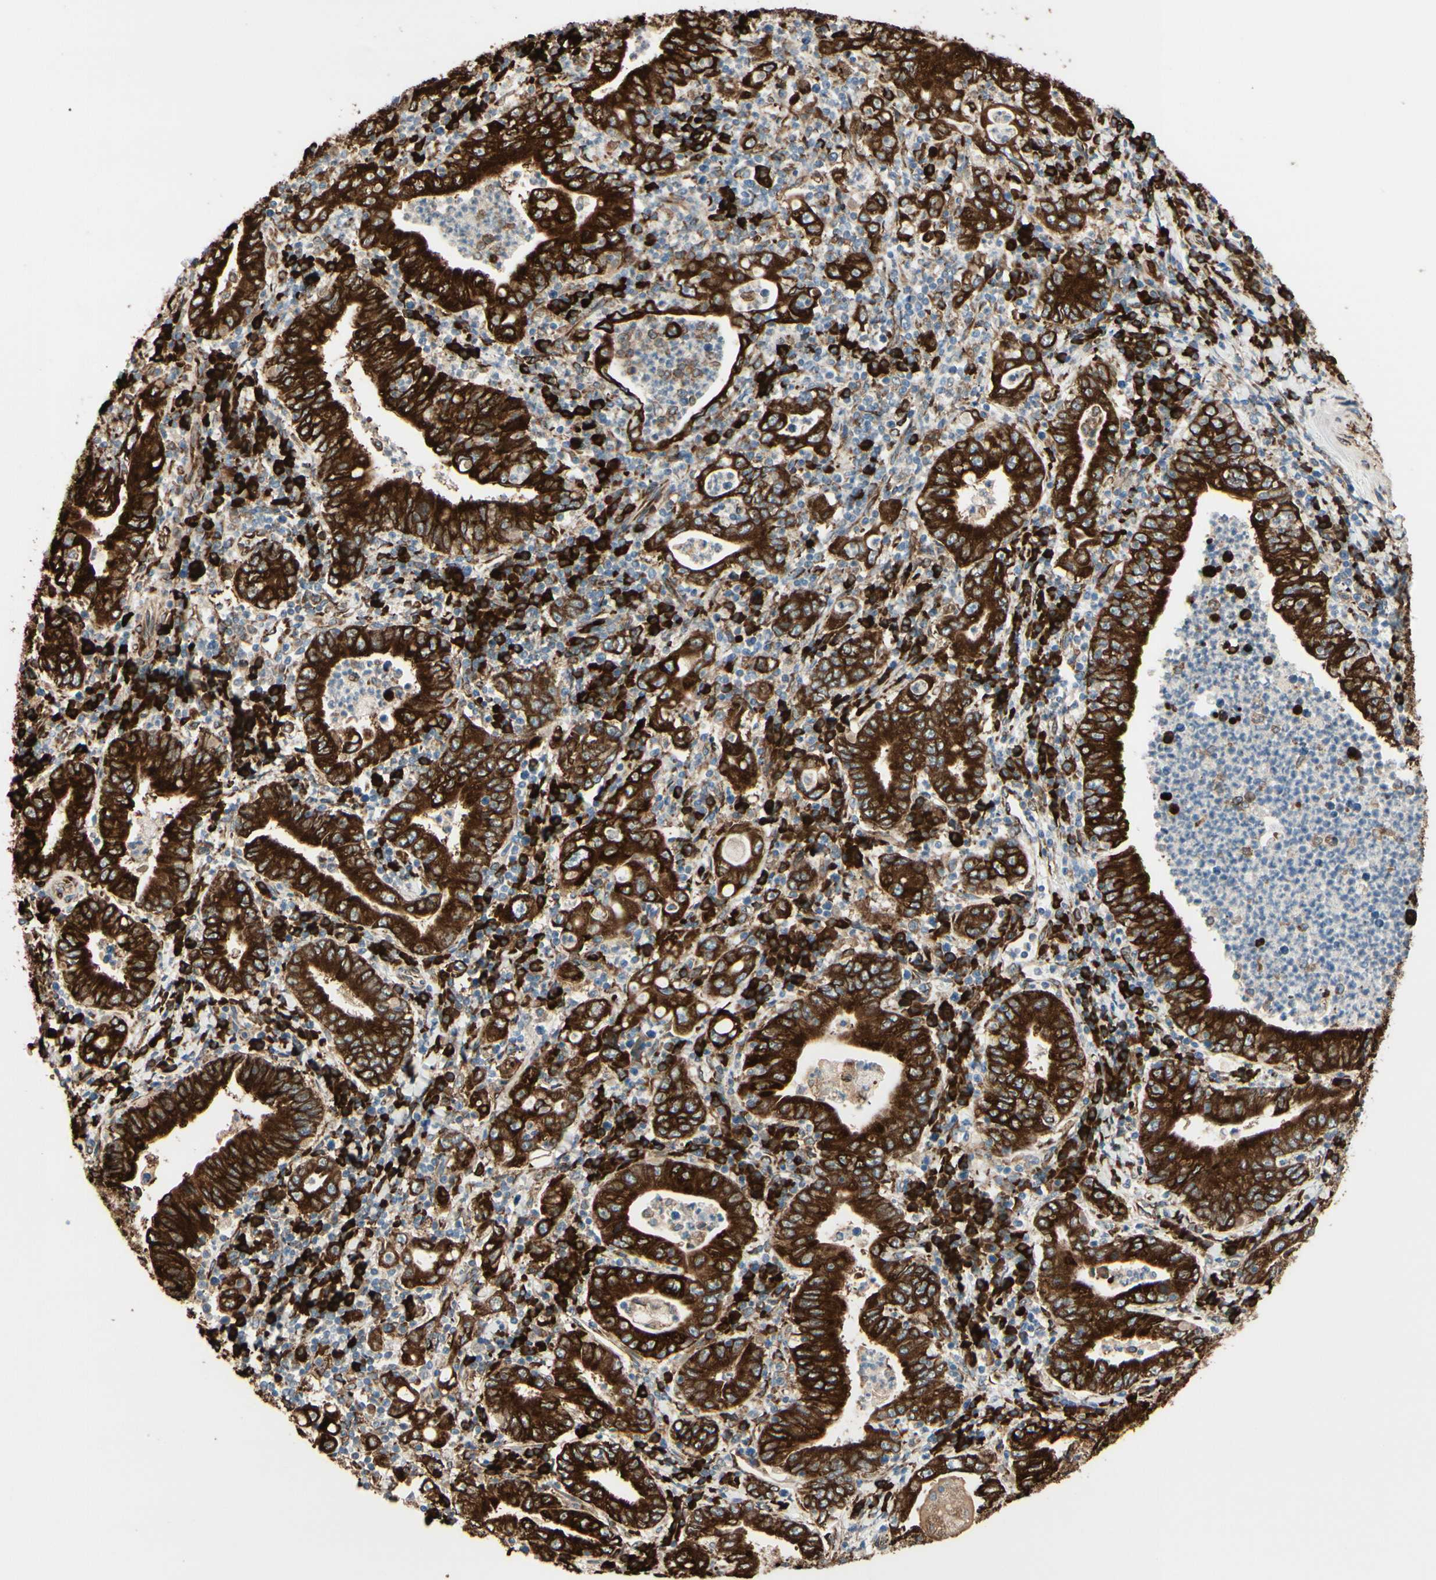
{"staining": {"intensity": "strong", "quantity": ">75%", "location": "cytoplasmic/membranous"}, "tissue": "stomach cancer", "cell_type": "Tumor cells", "image_type": "cancer", "snomed": [{"axis": "morphology", "description": "Normal tissue, NOS"}, {"axis": "morphology", "description": "Adenocarcinoma, NOS"}, {"axis": "topography", "description": "Esophagus"}, {"axis": "topography", "description": "Stomach, upper"}, {"axis": "topography", "description": "Peripheral nerve tissue"}], "caption": "A photomicrograph of human stomach cancer stained for a protein reveals strong cytoplasmic/membranous brown staining in tumor cells.", "gene": "RRBP1", "patient": {"sex": "male", "age": 62}}